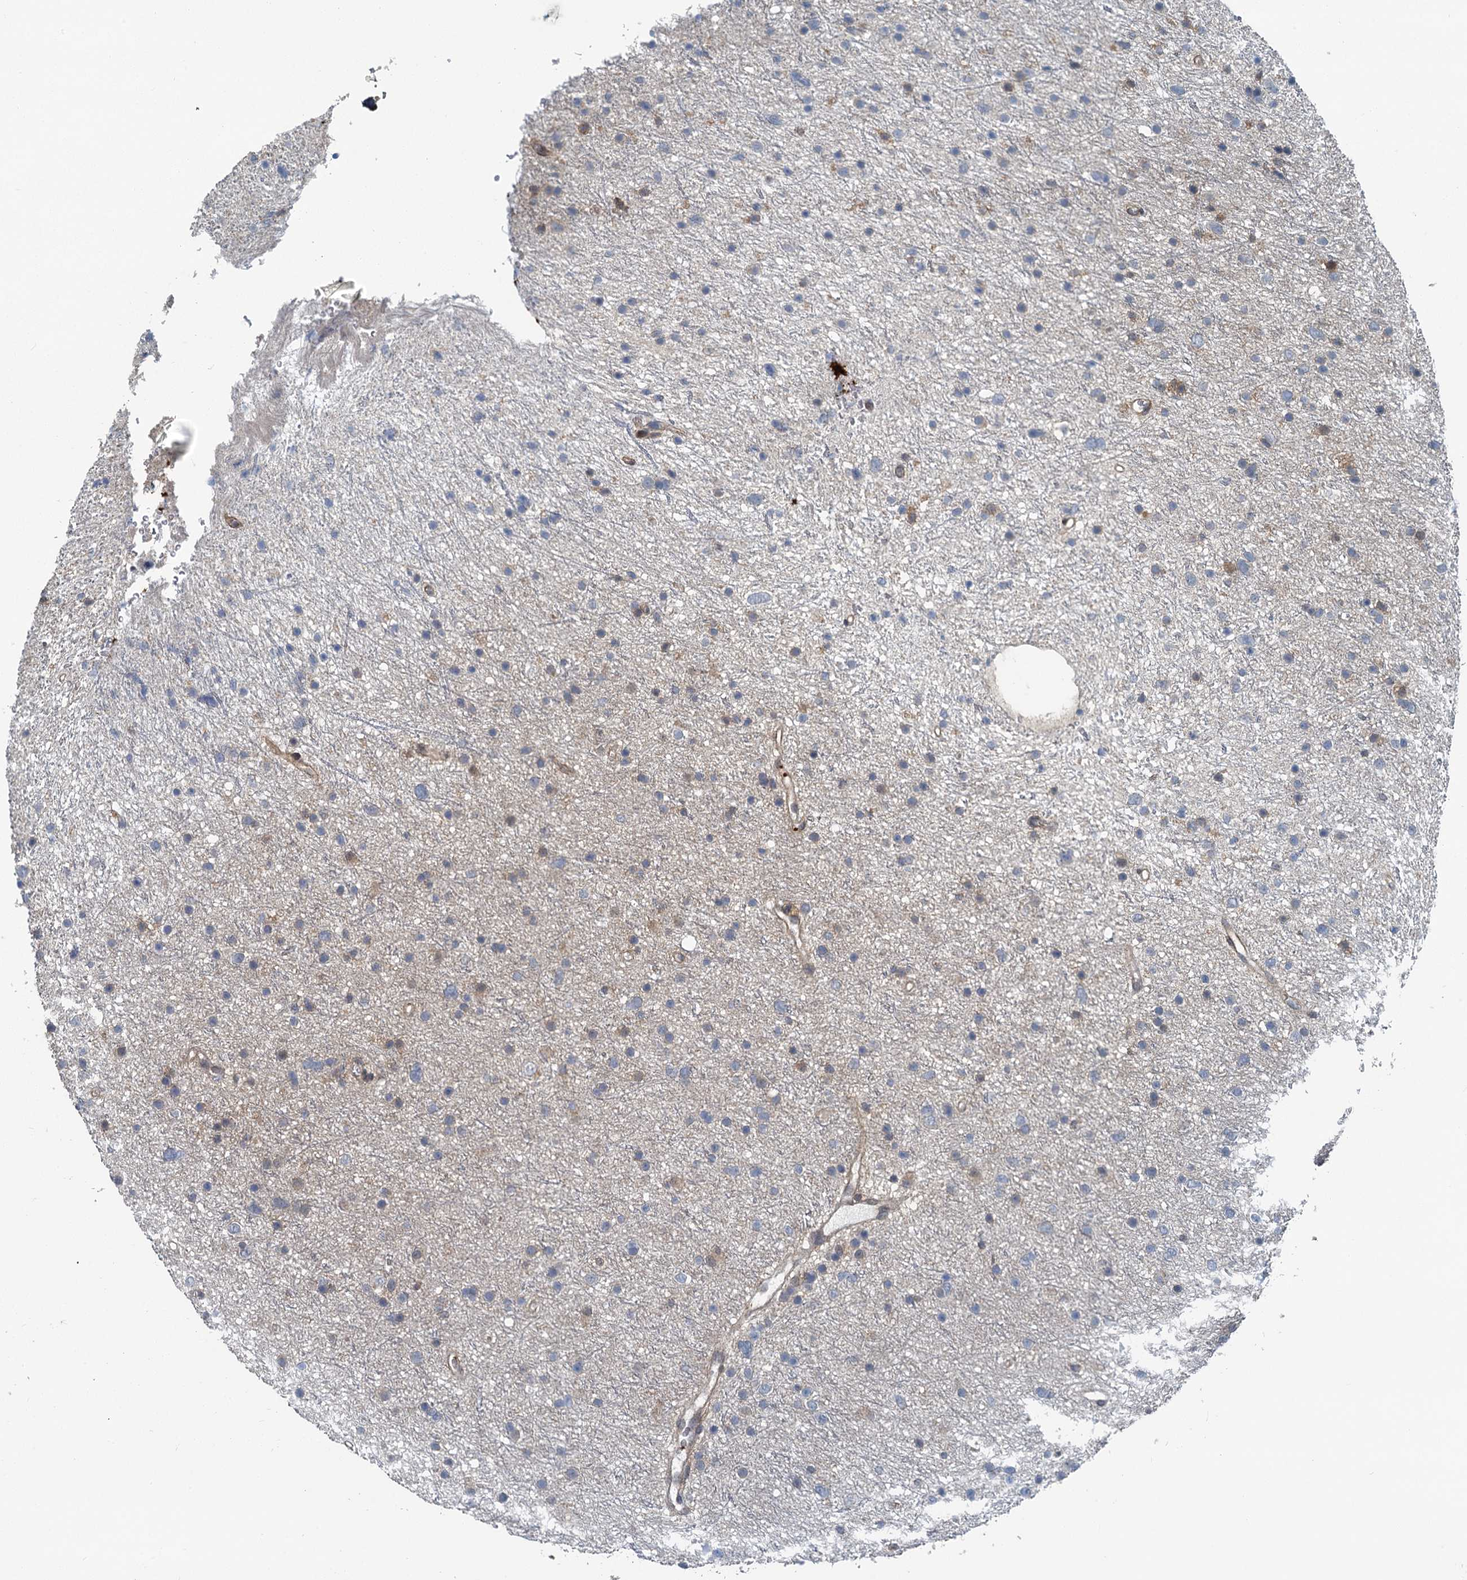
{"staining": {"intensity": "weak", "quantity": "<25%", "location": "cytoplasmic/membranous"}, "tissue": "glioma", "cell_type": "Tumor cells", "image_type": "cancer", "snomed": [{"axis": "morphology", "description": "Glioma, malignant, Low grade"}, {"axis": "topography", "description": "Cerebral cortex"}], "caption": "This is a micrograph of immunohistochemistry (IHC) staining of glioma, which shows no expression in tumor cells.", "gene": "GCLM", "patient": {"sex": "female", "age": 39}}